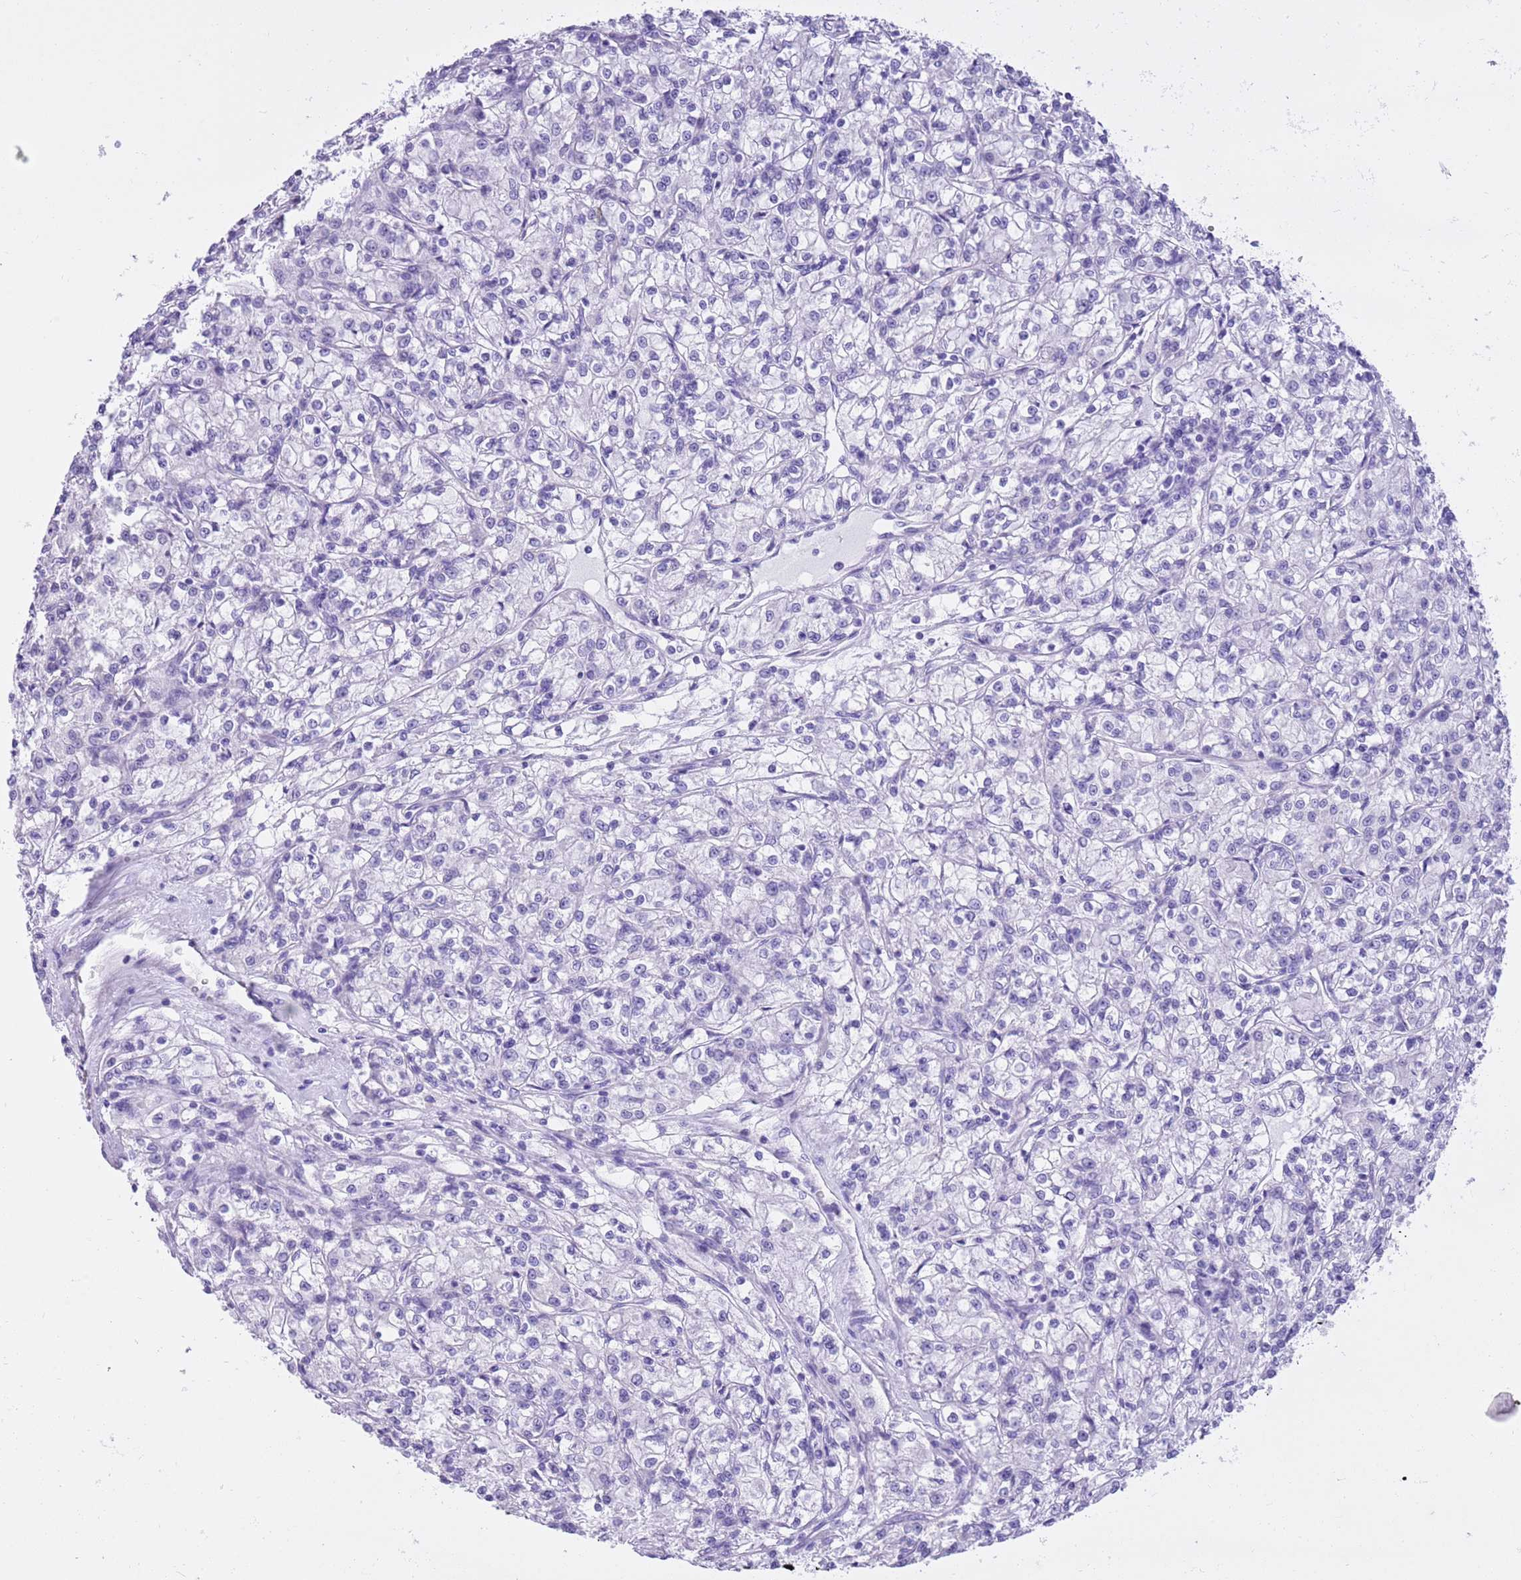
{"staining": {"intensity": "negative", "quantity": "none", "location": "none"}, "tissue": "renal cancer", "cell_type": "Tumor cells", "image_type": "cancer", "snomed": [{"axis": "morphology", "description": "Adenocarcinoma, NOS"}, {"axis": "topography", "description": "Kidney"}], "caption": "This image is of renal cancer stained with IHC to label a protein in brown with the nuclei are counter-stained blue. There is no expression in tumor cells. (DAB (3,3'-diaminobenzidine) IHC visualized using brightfield microscopy, high magnification).", "gene": "TMEM185B", "patient": {"sex": "female", "age": 59}}